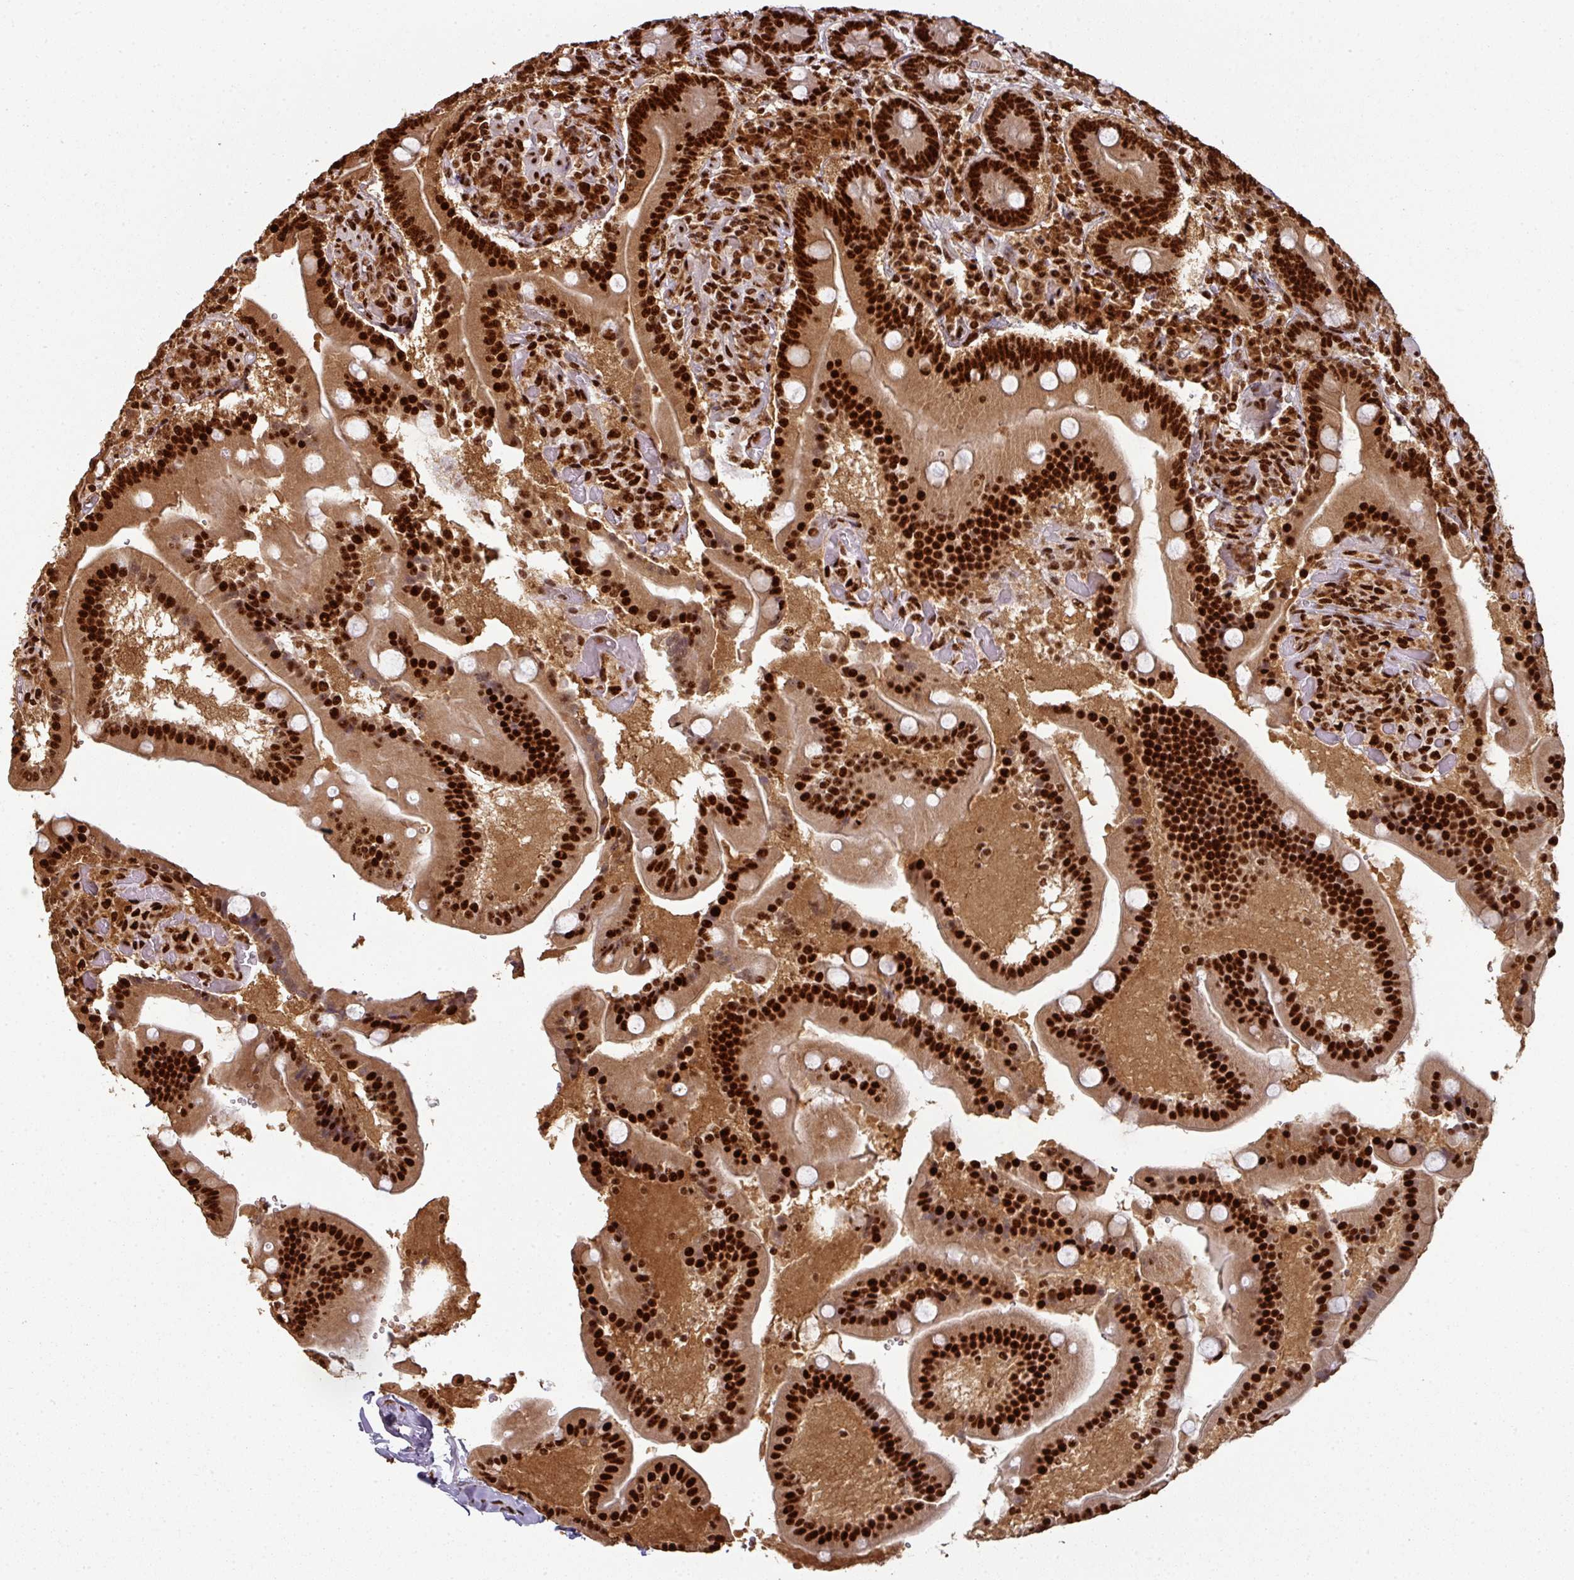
{"staining": {"intensity": "strong", "quantity": ">75%", "location": "cytoplasmic/membranous,nuclear"}, "tissue": "duodenum", "cell_type": "Glandular cells", "image_type": "normal", "snomed": [{"axis": "morphology", "description": "Normal tissue, NOS"}, {"axis": "topography", "description": "Duodenum"}], "caption": "IHC of unremarkable duodenum demonstrates high levels of strong cytoplasmic/membranous,nuclear expression in about >75% of glandular cells.", "gene": "SIK3", "patient": {"sex": "female", "age": 62}}